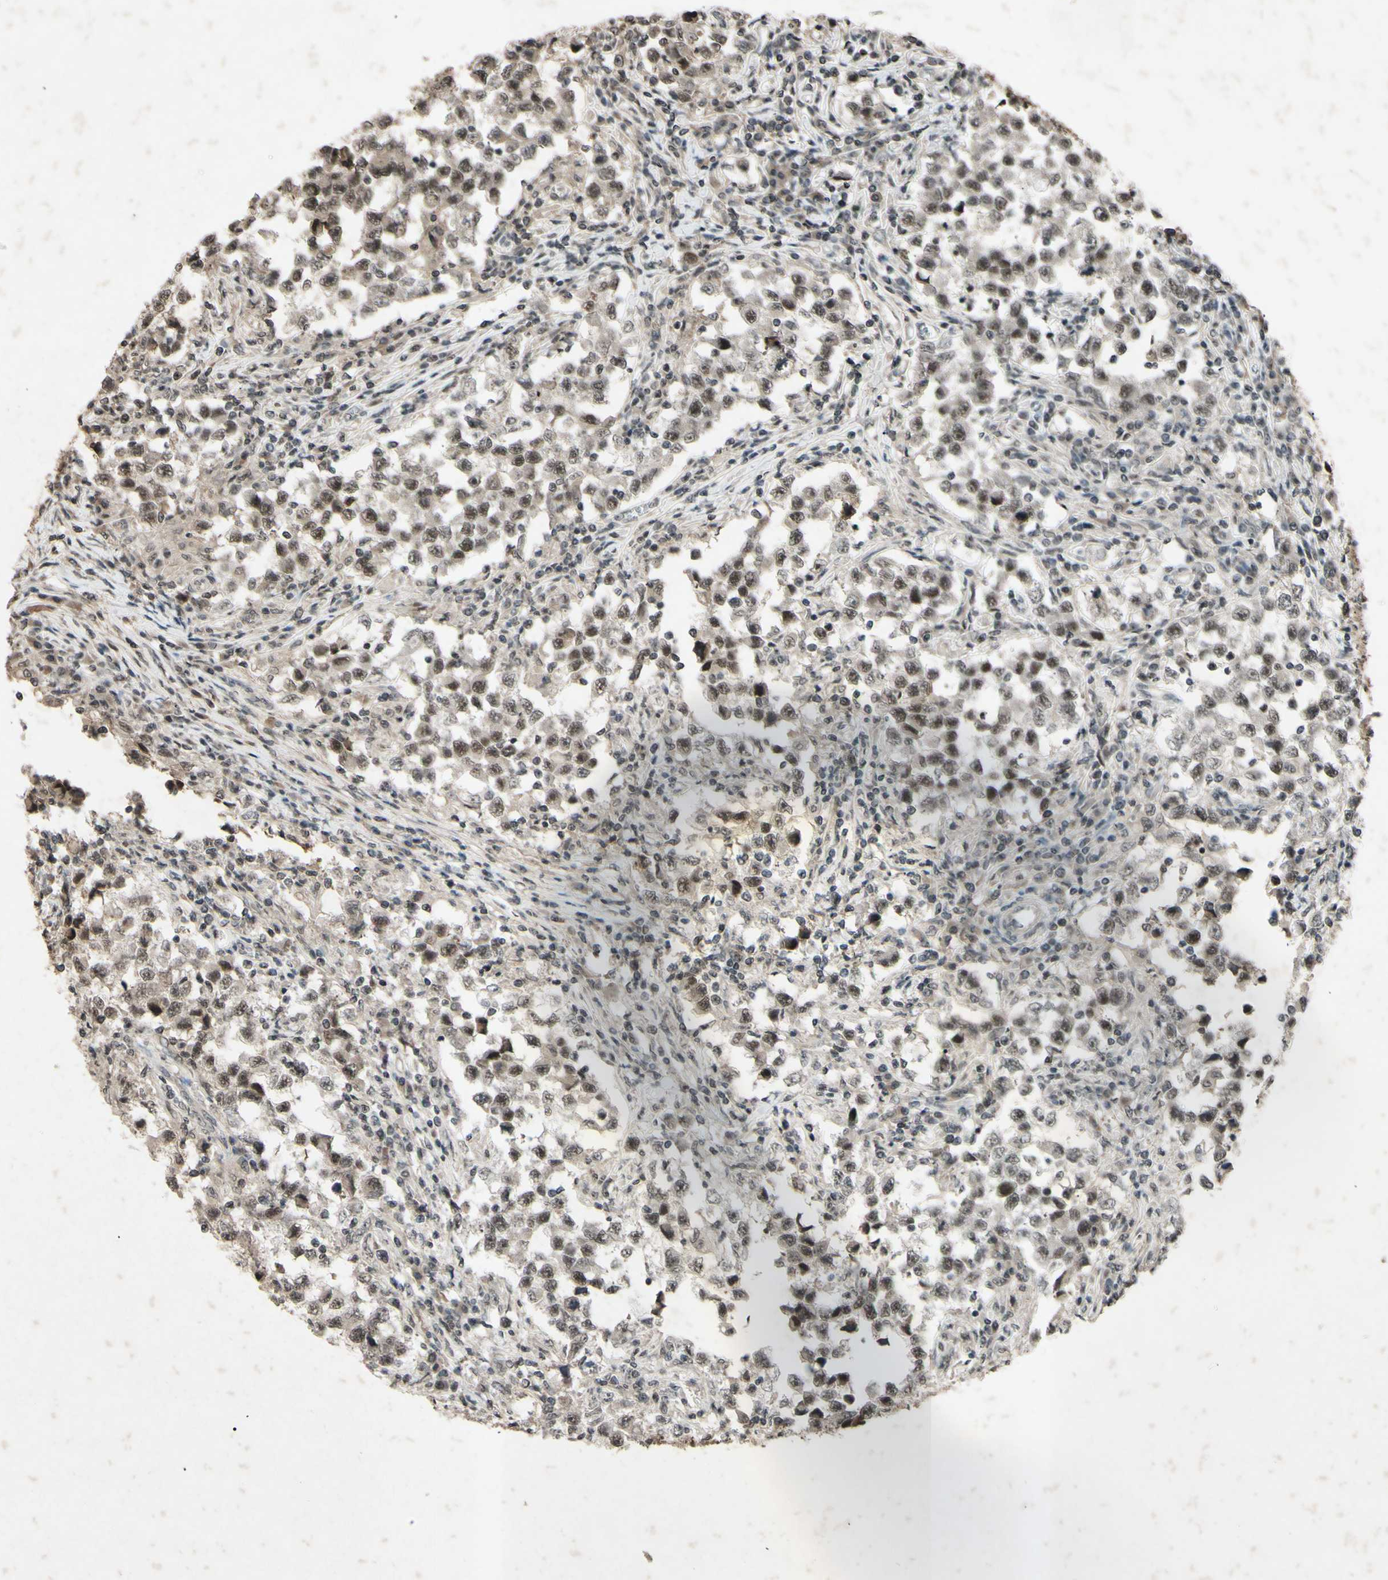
{"staining": {"intensity": "moderate", "quantity": ">75%", "location": "nuclear"}, "tissue": "testis cancer", "cell_type": "Tumor cells", "image_type": "cancer", "snomed": [{"axis": "morphology", "description": "Carcinoma, Embryonal, NOS"}, {"axis": "topography", "description": "Testis"}], "caption": "Approximately >75% of tumor cells in testis cancer show moderate nuclear protein expression as visualized by brown immunohistochemical staining.", "gene": "SNW1", "patient": {"sex": "male", "age": 21}}